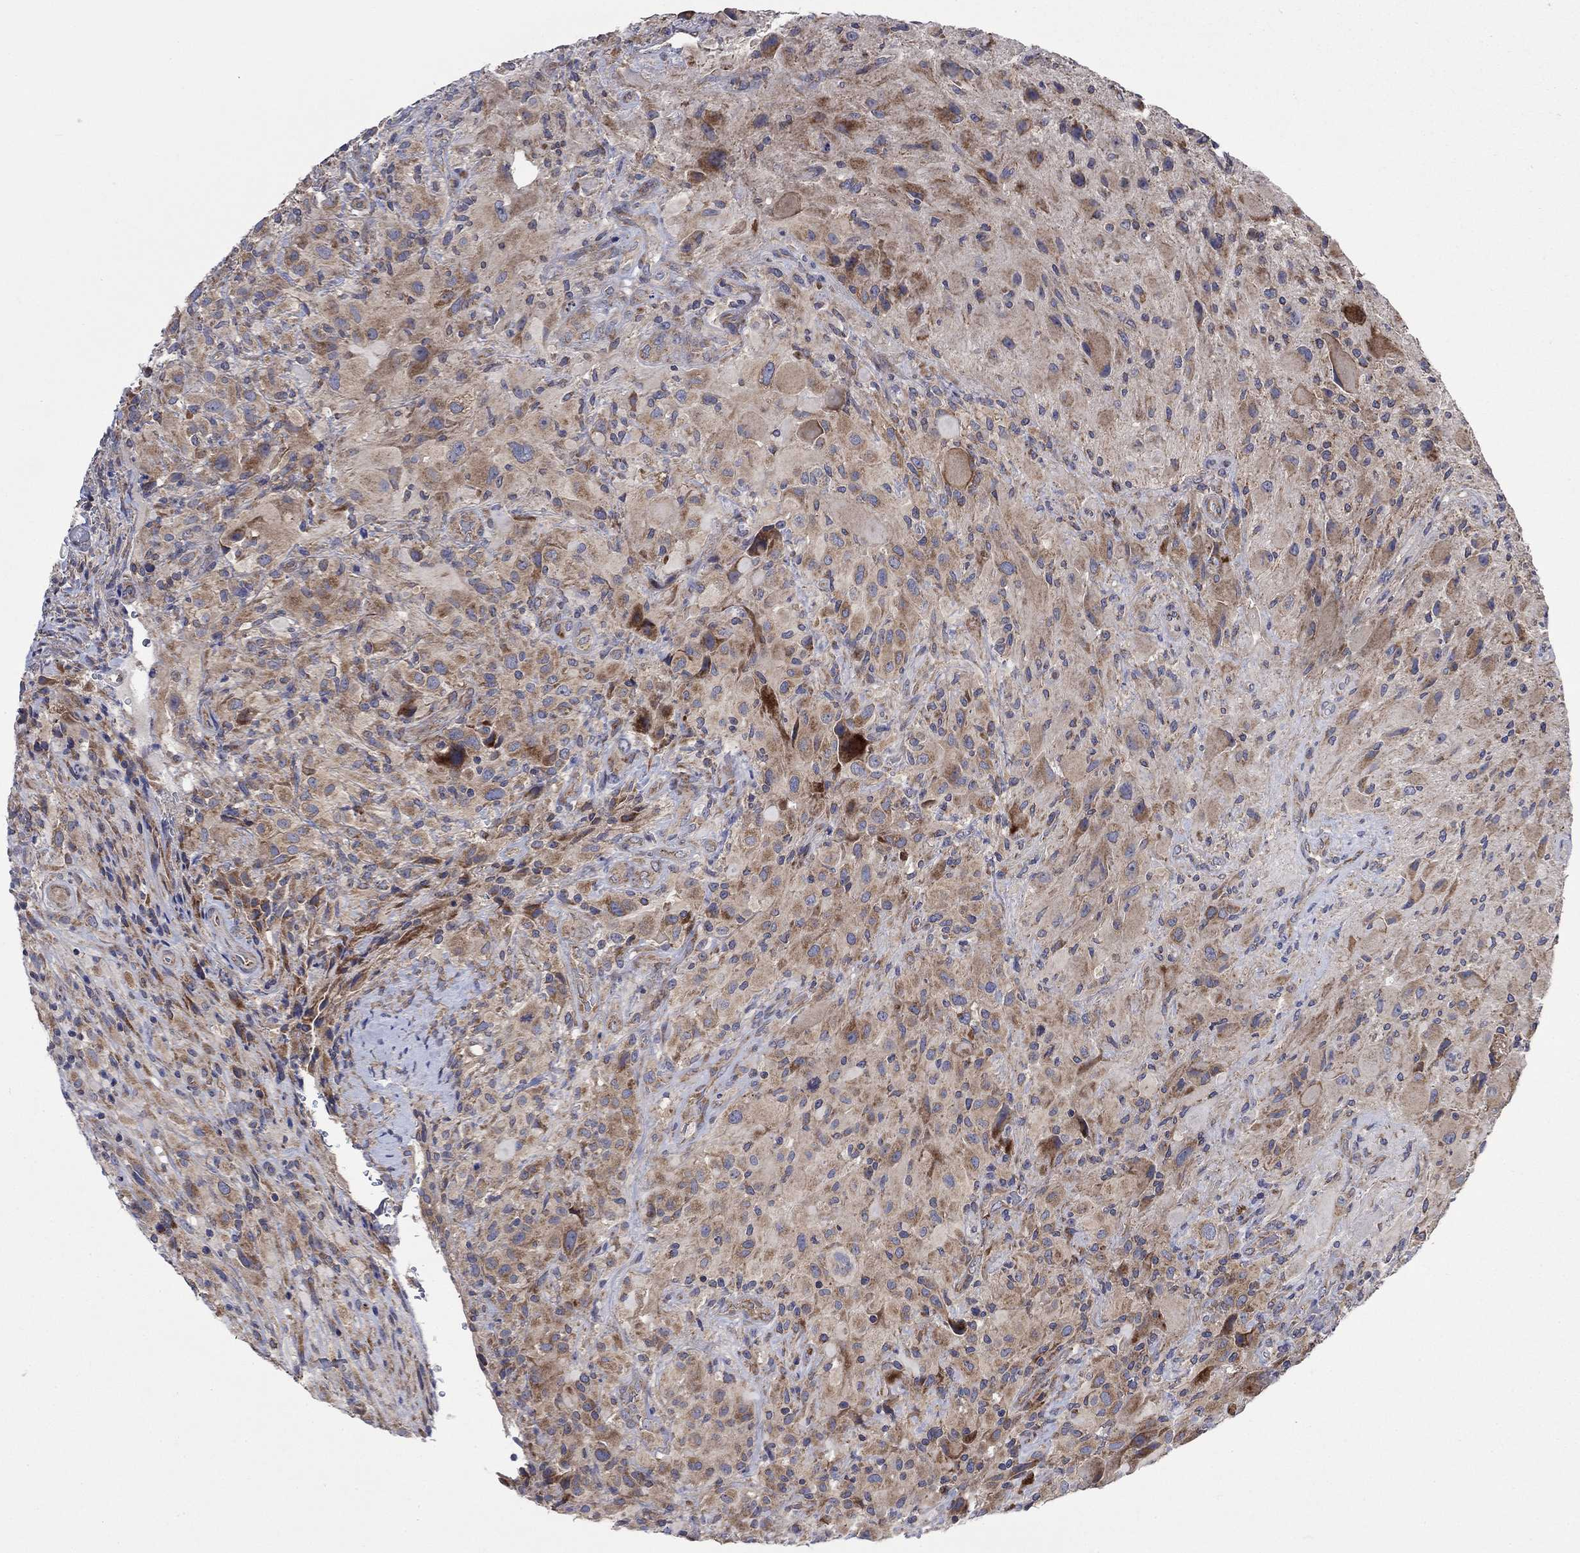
{"staining": {"intensity": "moderate", "quantity": "25%-75%", "location": "cytoplasmic/membranous"}, "tissue": "glioma", "cell_type": "Tumor cells", "image_type": "cancer", "snomed": [{"axis": "morphology", "description": "Glioma, malignant, High grade"}, {"axis": "topography", "description": "Cerebral cortex"}], "caption": "Protein analysis of glioma tissue exhibits moderate cytoplasmic/membranous positivity in about 25%-75% of tumor cells.", "gene": "RPLP0", "patient": {"sex": "male", "age": 35}}